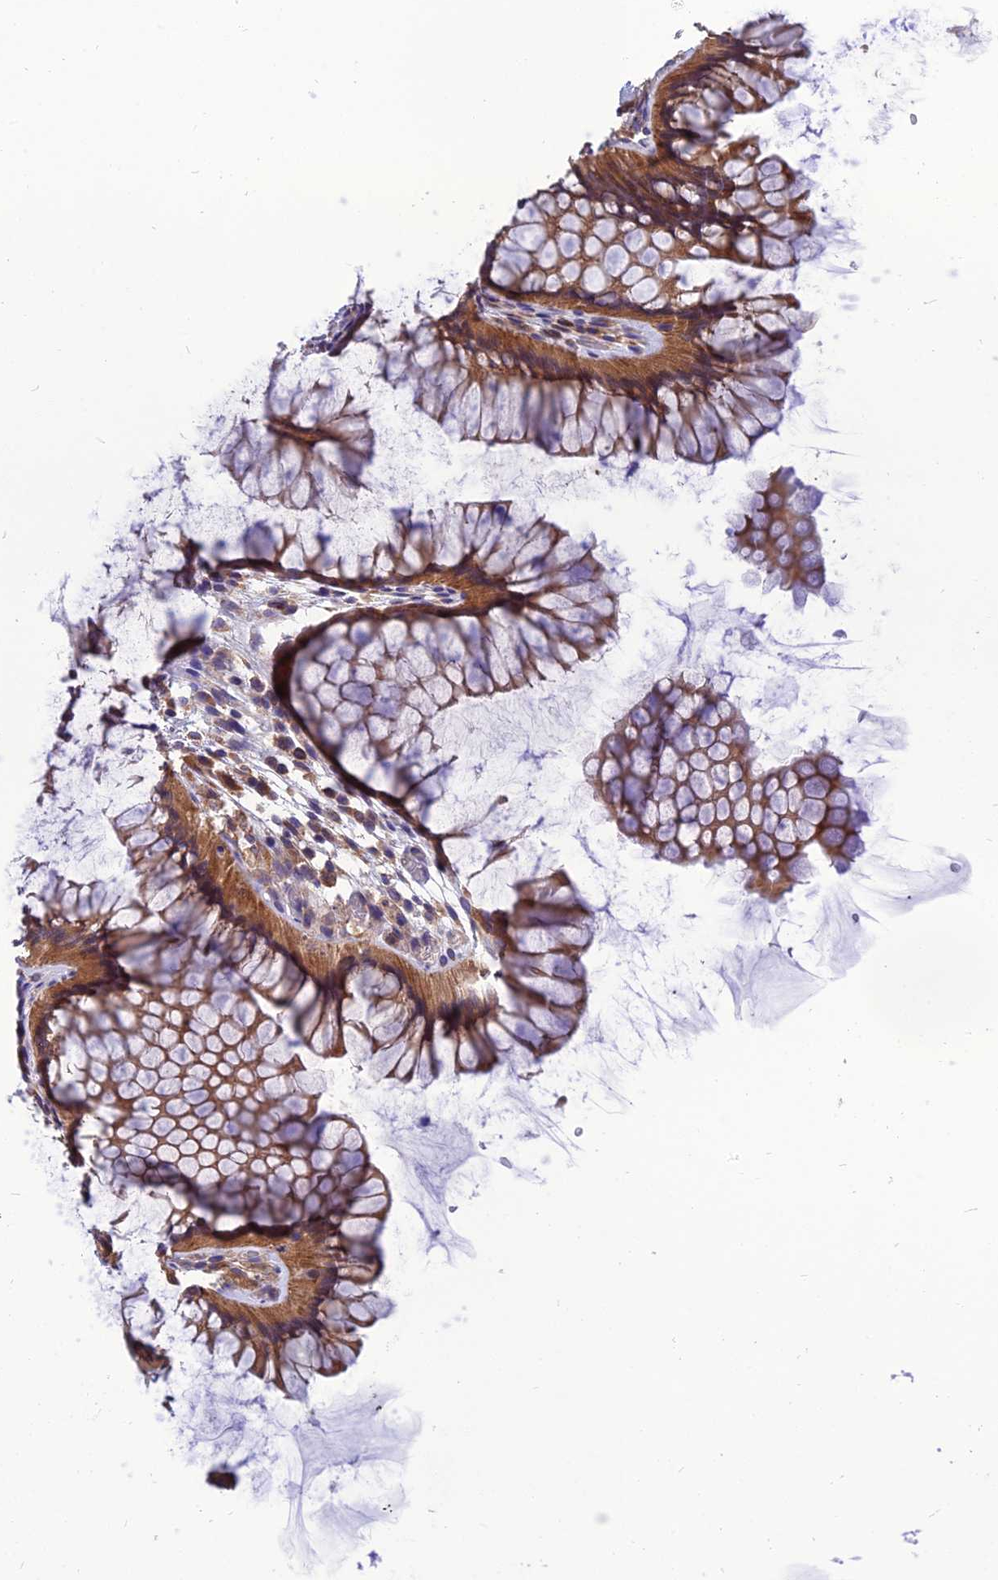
{"staining": {"intensity": "weak", "quantity": ">75%", "location": "cytoplasmic/membranous"}, "tissue": "colon", "cell_type": "Endothelial cells", "image_type": "normal", "snomed": [{"axis": "morphology", "description": "Normal tissue, NOS"}, {"axis": "topography", "description": "Colon"}], "caption": "Immunohistochemistry (IHC) histopathology image of normal colon: human colon stained using IHC exhibits low levels of weak protein expression localized specifically in the cytoplasmic/membranous of endothelial cells, appearing as a cytoplasmic/membranous brown color.", "gene": "UMAD1", "patient": {"sex": "female", "age": 82}}